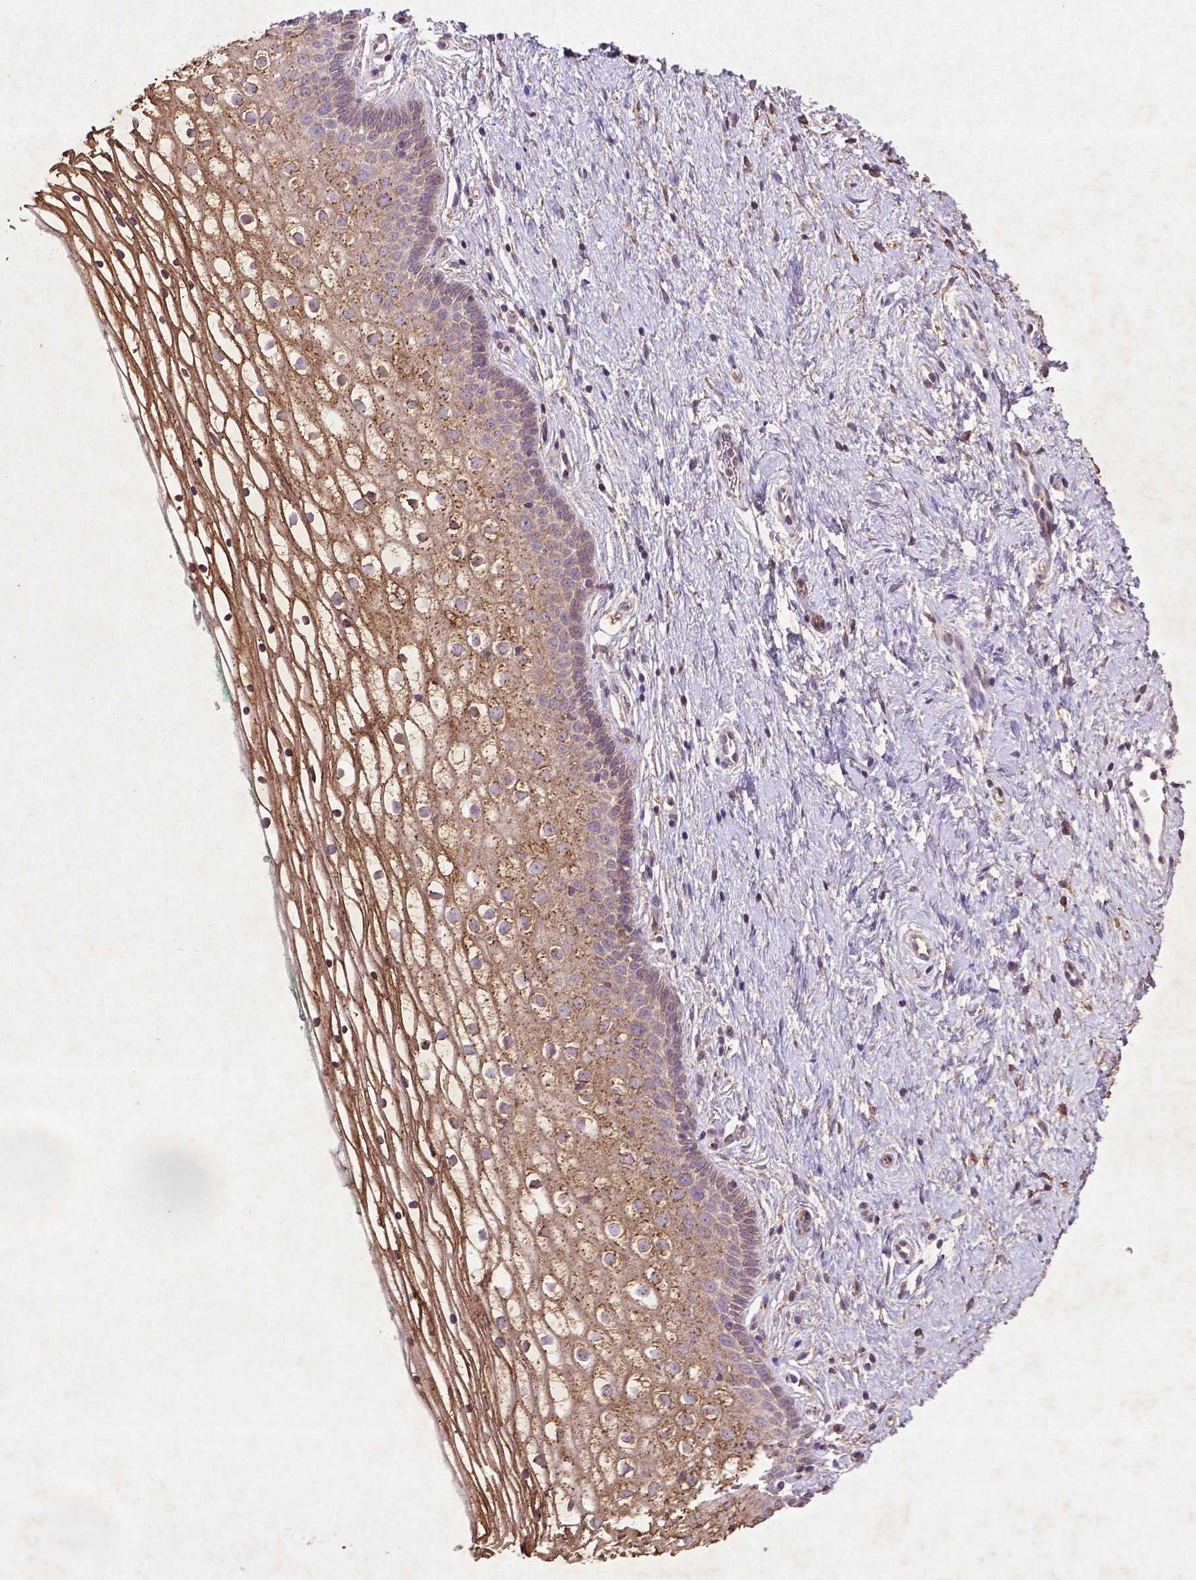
{"staining": {"intensity": "moderate", "quantity": "25%-75%", "location": "cytoplasmic/membranous"}, "tissue": "vagina", "cell_type": "Squamous epithelial cells", "image_type": "normal", "snomed": [{"axis": "morphology", "description": "Normal tissue, NOS"}, {"axis": "topography", "description": "Vagina"}], "caption": "An image of human vagina stained for a protein displays moderate cytoplasmic/membranous brown staining in squamous epithelial cells. The staining was performed using DAB (3,3'-diaminobenzidine), with brown indicating positive protein expression. Nuclei are stained blue with hematoxylin.", "gene": "MTOR", "patient": {"sex": "female", "age": 36}}